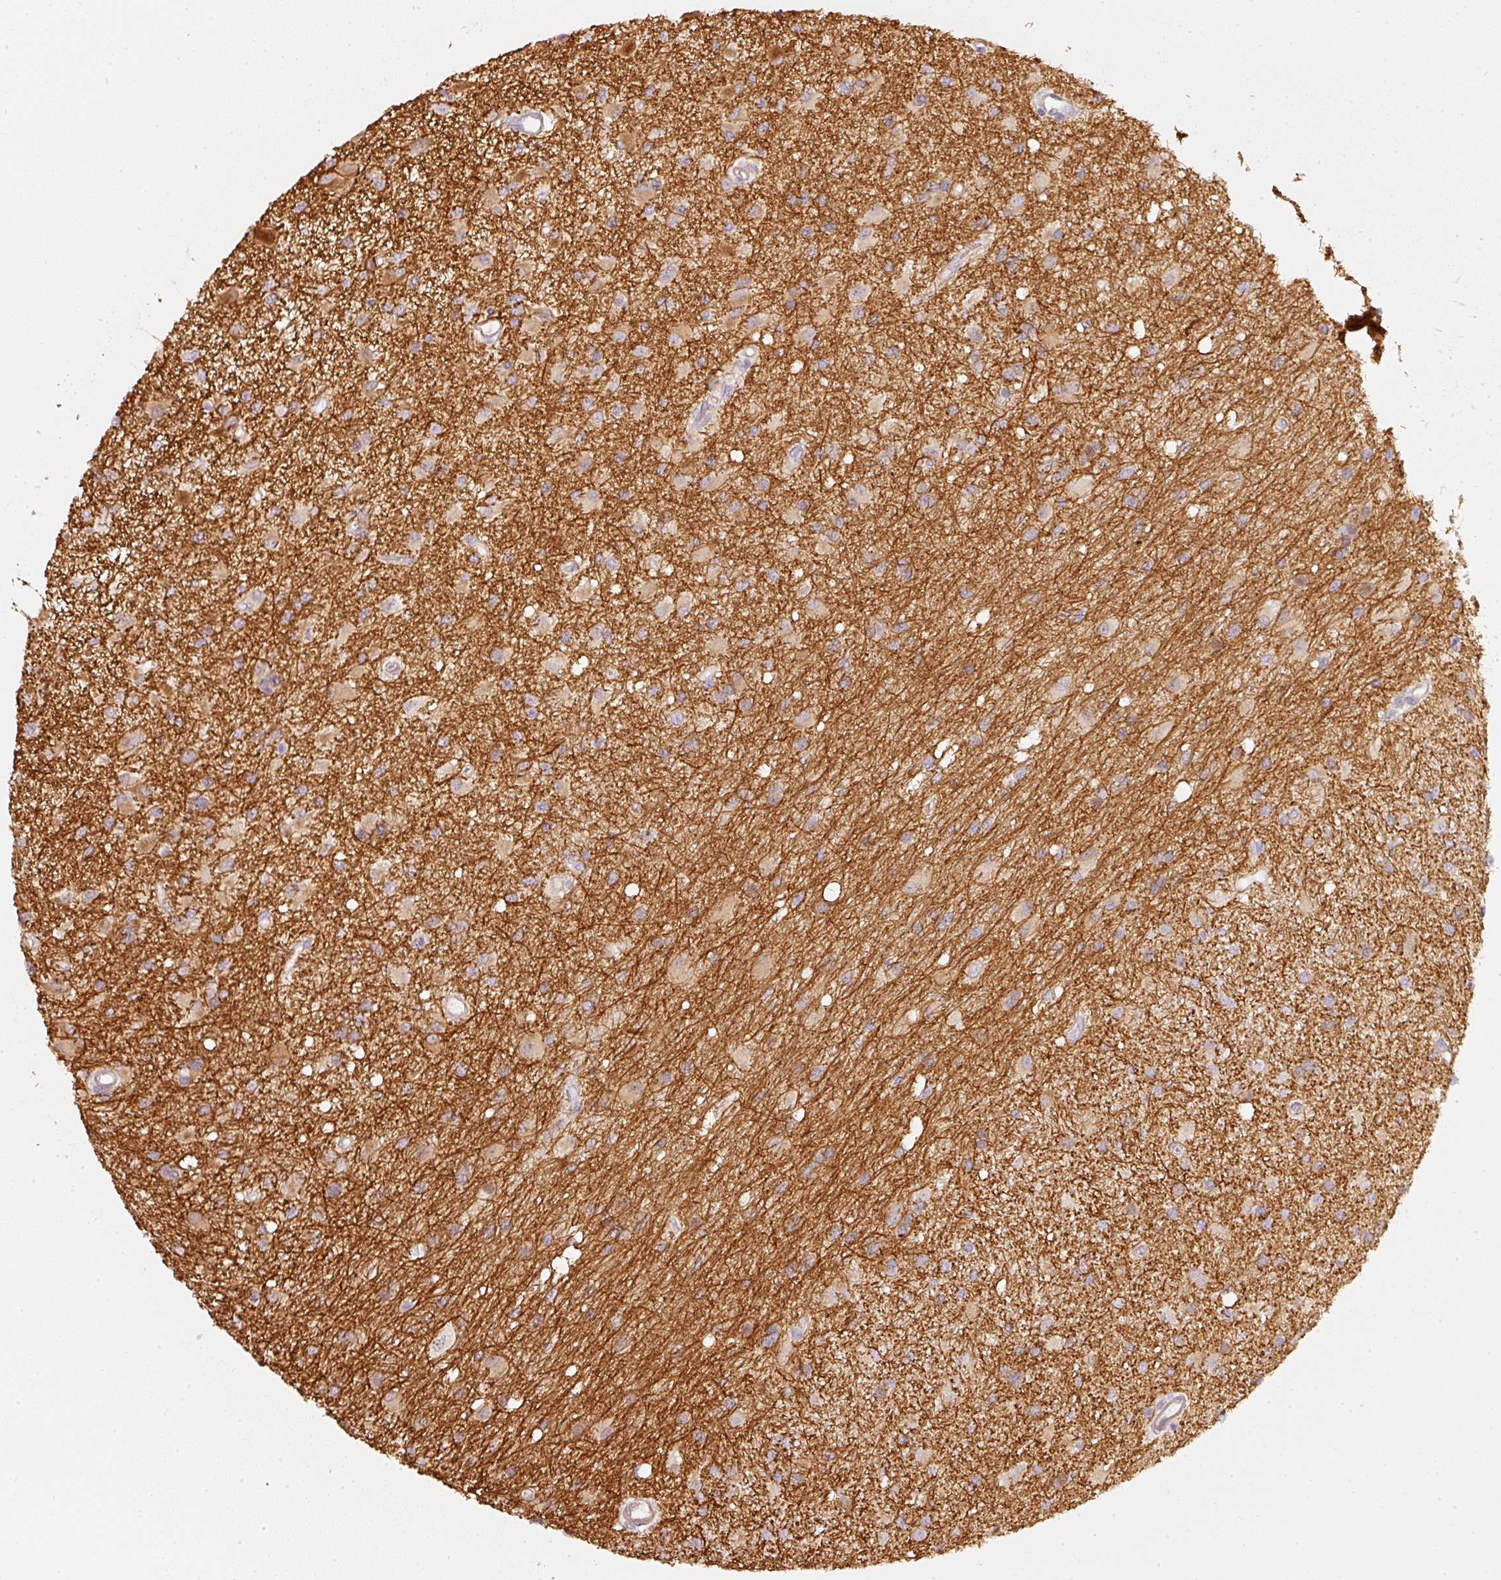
{"staining": {"intensity": "negative", "quantity": "none", "location": "none"}, "tissue": "glioma", "cell_type": "Tumor cells", "image_type": "cancer", "snomed": [{"axis": "morphology", "description": "Glioma, malignant, High grade"}, {"axis": "topography", "description": "Brain"}], "caption": "Glioma stained for a protein using IHC demonstrates no staining tumor cells.", "gene": "TOGARAM1", "patient": {"sex": "male", "age": 67}}